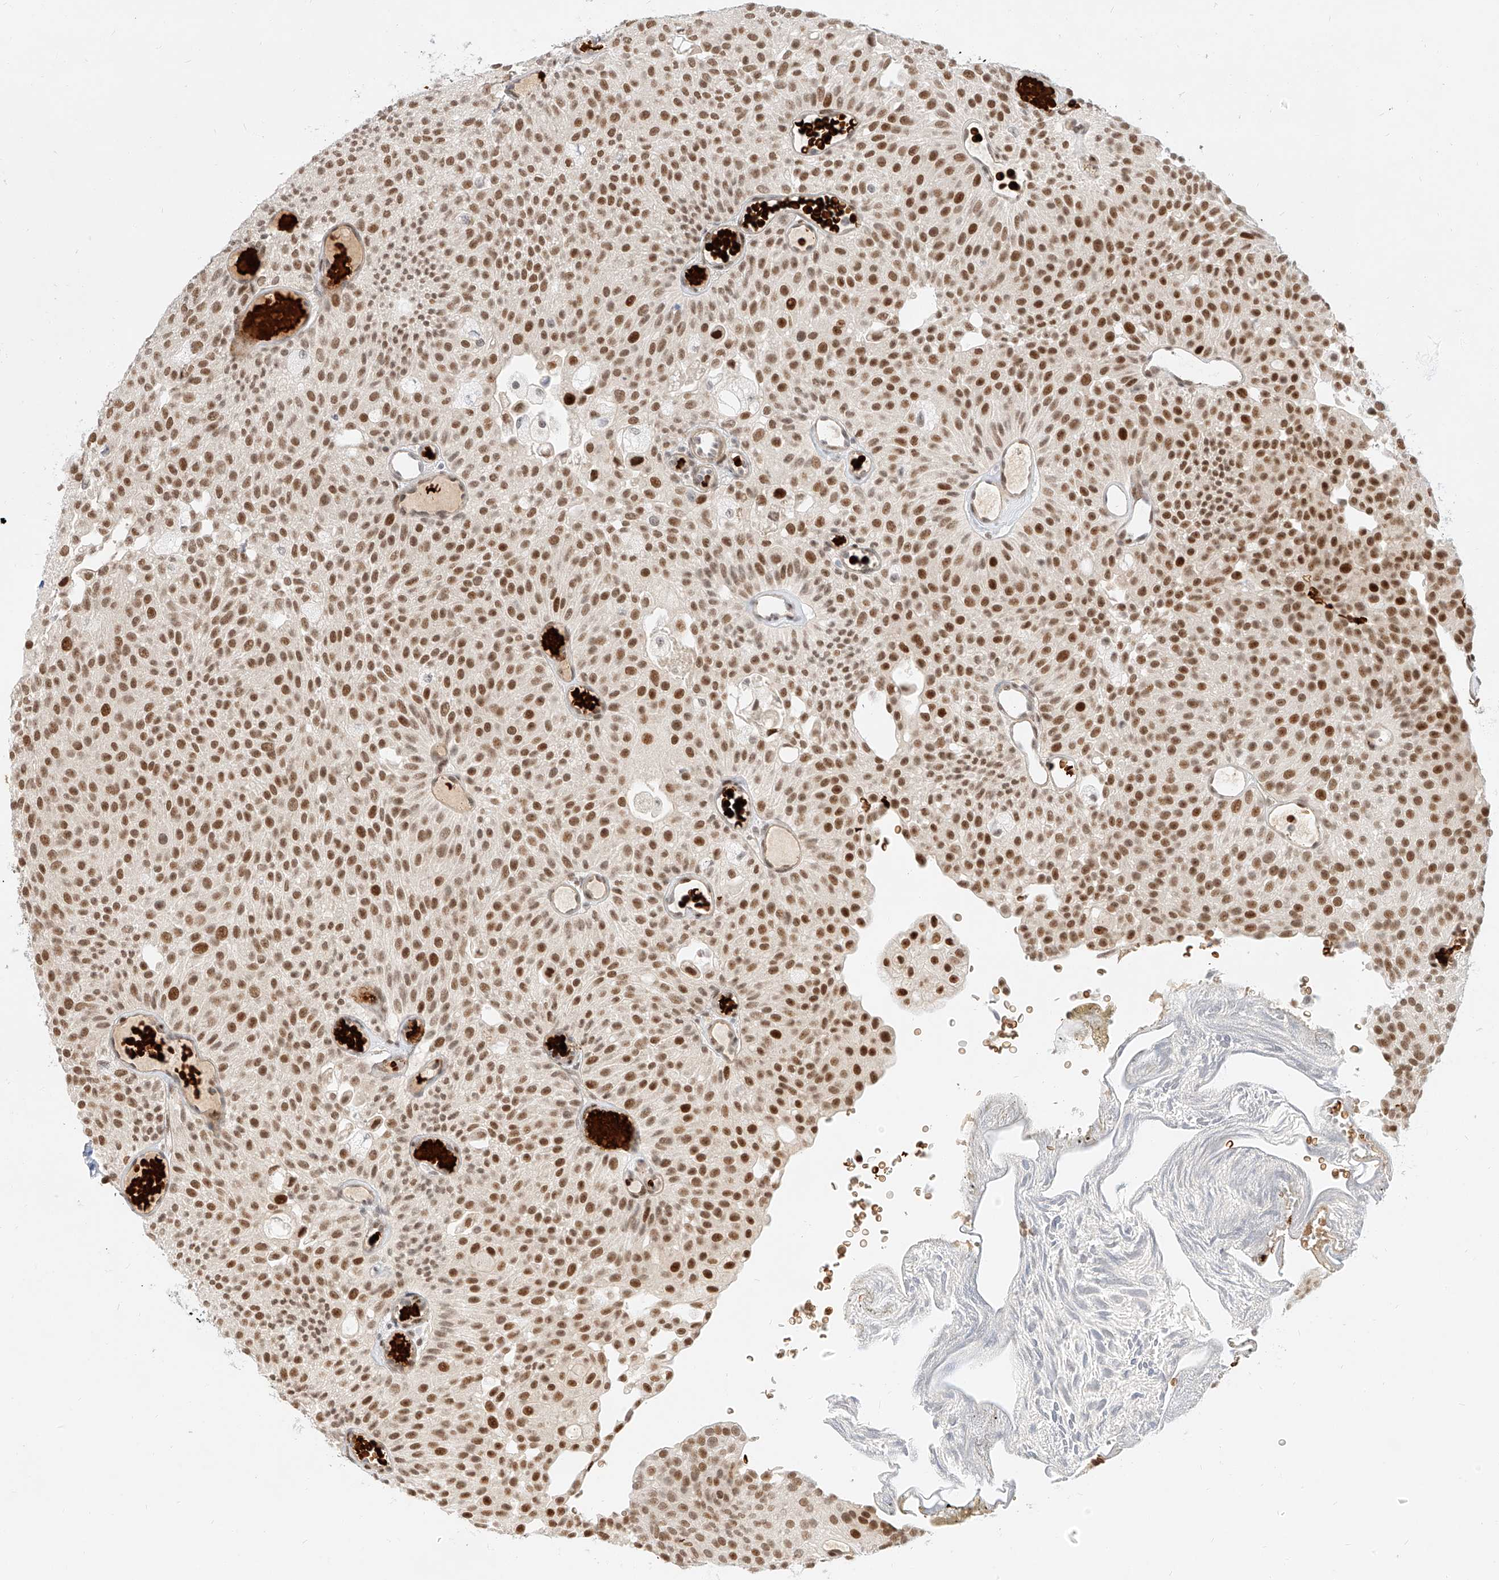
{"staining": {"intensity": "moderate", "quantity": ">75%", "location": "nuclear"}, "tissue": "urothelial cancer", "cell_type": "Tumor cells", "image_type": "cancer", "snomed": [{"axis": "morphology", "description": "Urothelial carcinoma, Low grade"}, {"axis": "topography", "description": "Urinary bladder"}], "caption": "IHC histopathology image of neoplastic tissue: human urothelial carcinoma (low-grade) stained using immunohistochemistry (IHC) reveals medium levels of moderate protein expression localized specifically in the nuclear of tumor cells, appearing as a nuclear brown color.", "gene": "CBX8", "patient": {"sex": "male", "age": 78}}